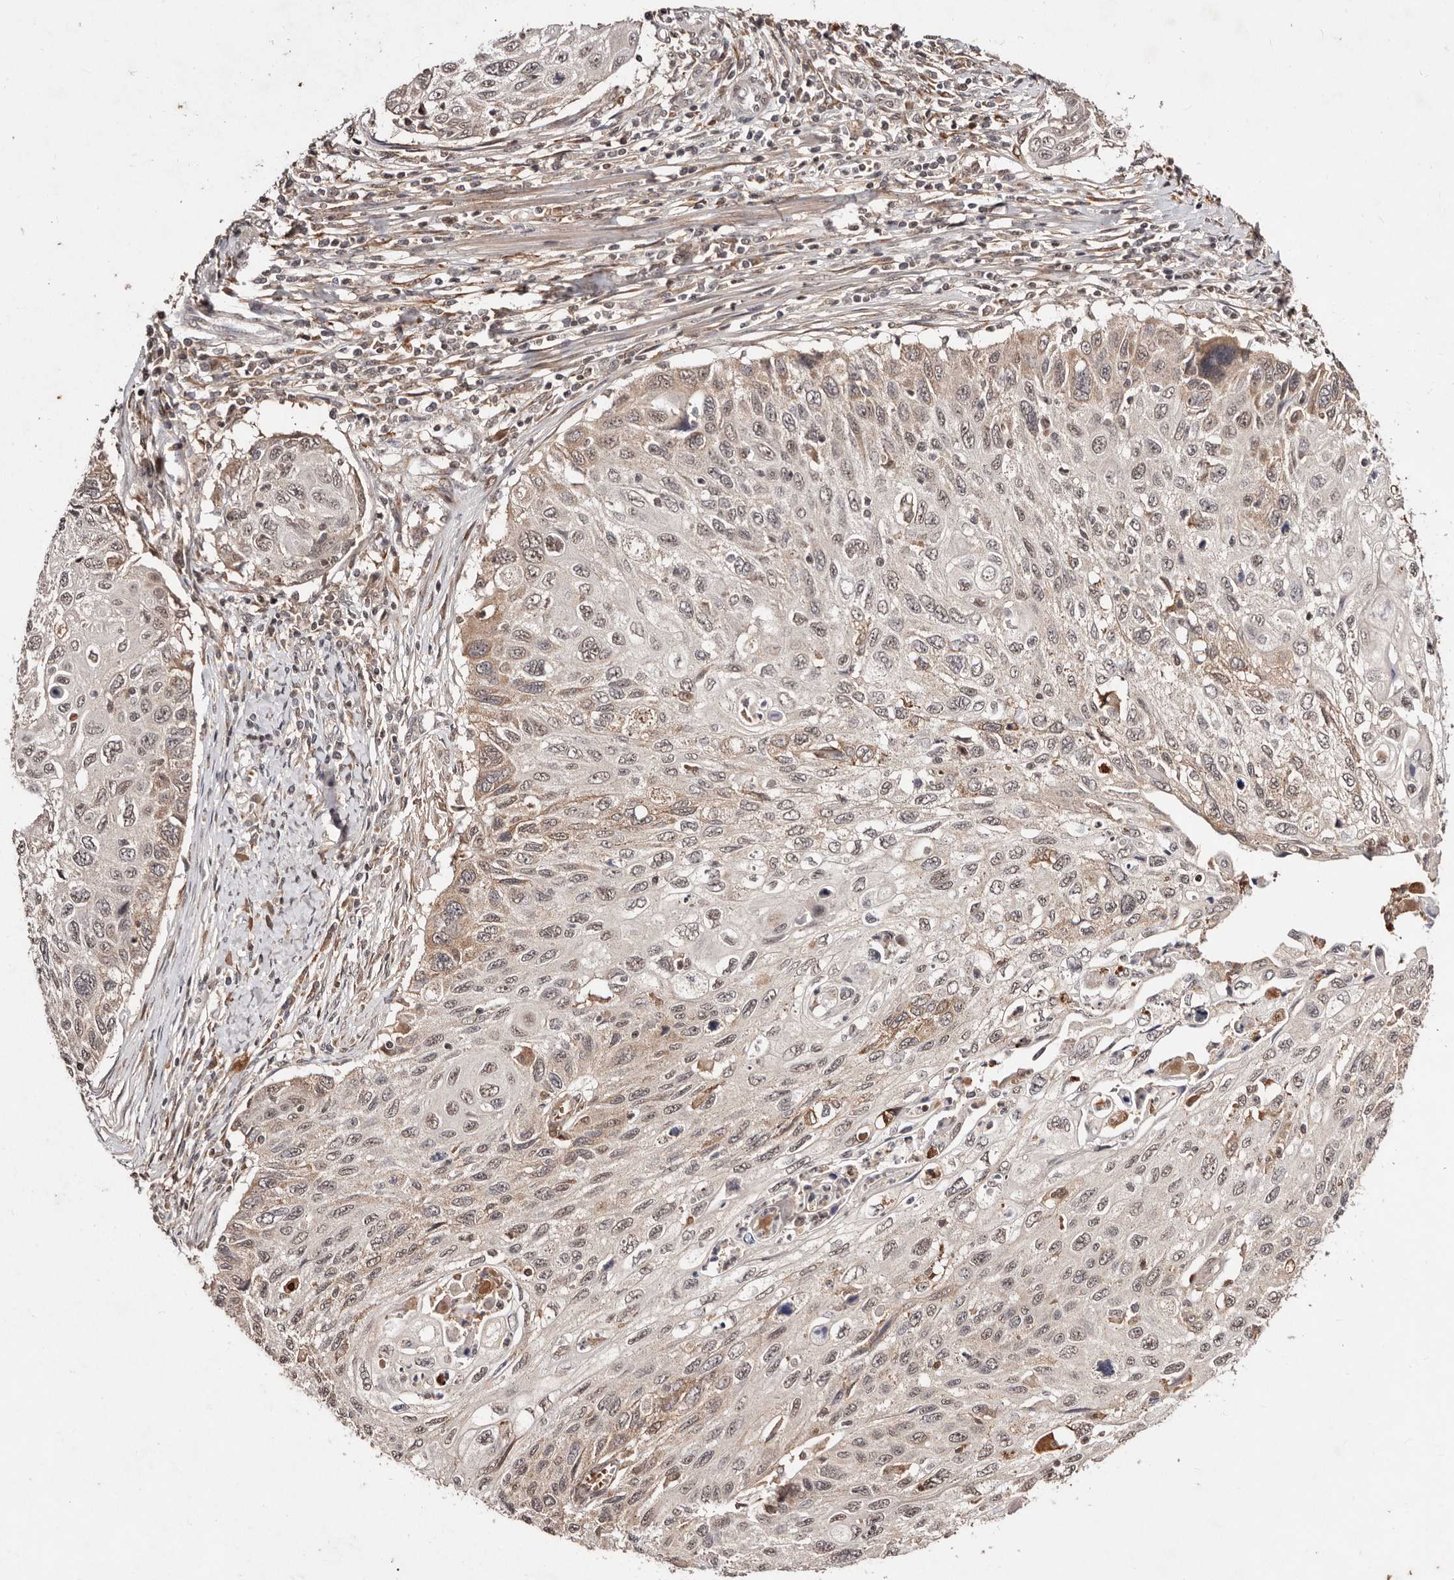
{"staining": {"intensity": "weak", "quantity": "25%-75%", "location": "cytoplasmic/membranous,nuclear"}, "tissue": "cervical cancer", "cell_type": "Tumor cells", "image_type": "cancer", "snomed": [{"axis": "morphology", "description": "Squamous cell carcinoma, NOS"}, {"axis": "topography", "description": "Cervix"}], "caption": "Protein expression analysis of human cervical cancer reveals weak cytoplasmic/membranous and nuclear positivity in about 25%-75% of tumor cells. The protein is stained brown, and the nuclei are stained in blue (DAB IHC with brightfield microscopy, high magnification).", "gene": "BICRAL", "patient": {"sex": "female", "age": 70}}